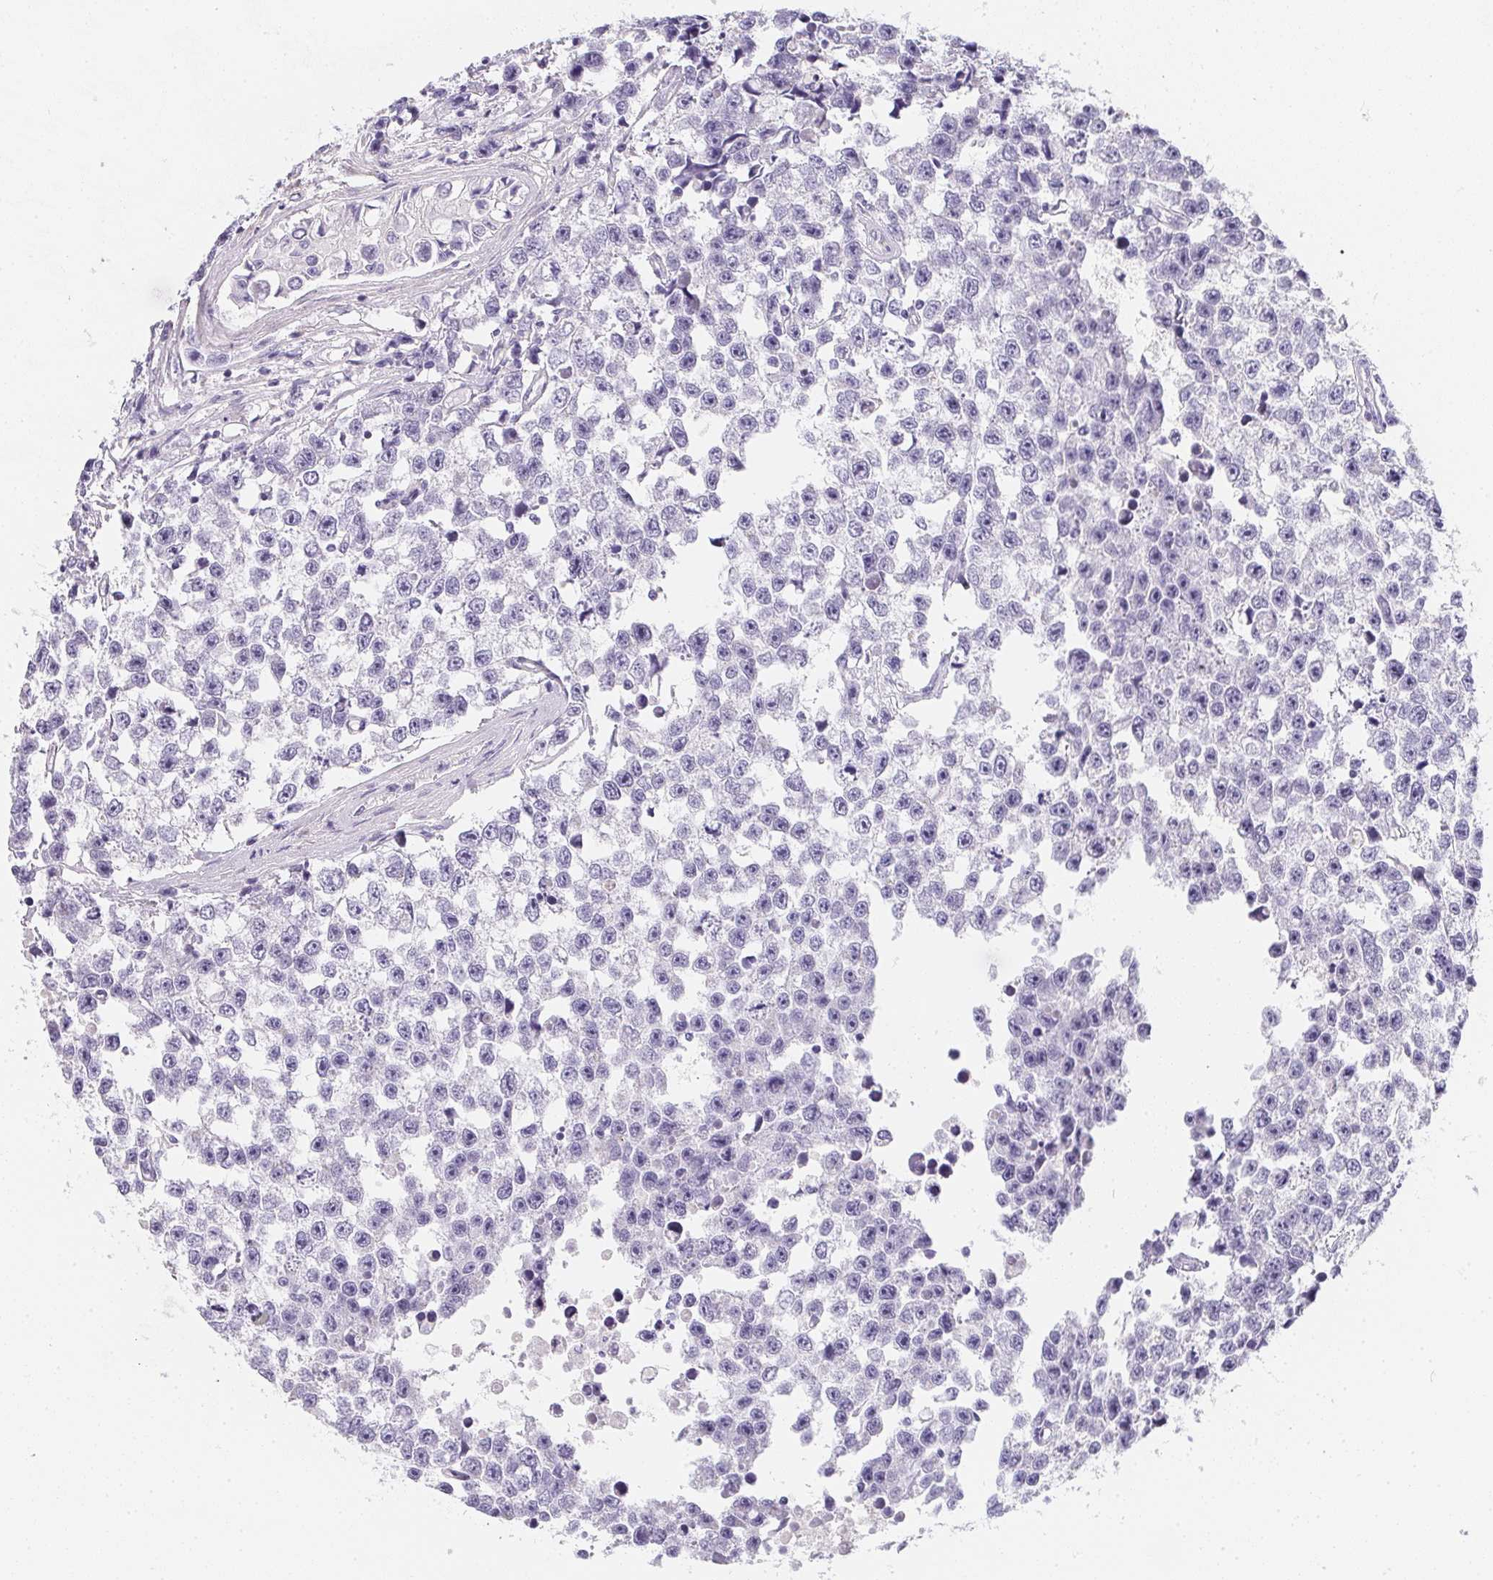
{"staining": {"intensity": "negative", "quantity": "none", "location": "none"}, "tissue": "testis cancer", "cell_type": "Tumor cells", "image_type": "cancer", "snomed": [{"axis": "morphology", "description": "Seminoma, NOS"}, {"axis": "topography", "description": "Testis"}], "caption": "High power microscopy micrograph of an IHC photomicrograph of testis cancer, revealing no significant staining in tumor cells.", "gene": "MAP1A", "patient": {"sex": "male", "age": 26}}